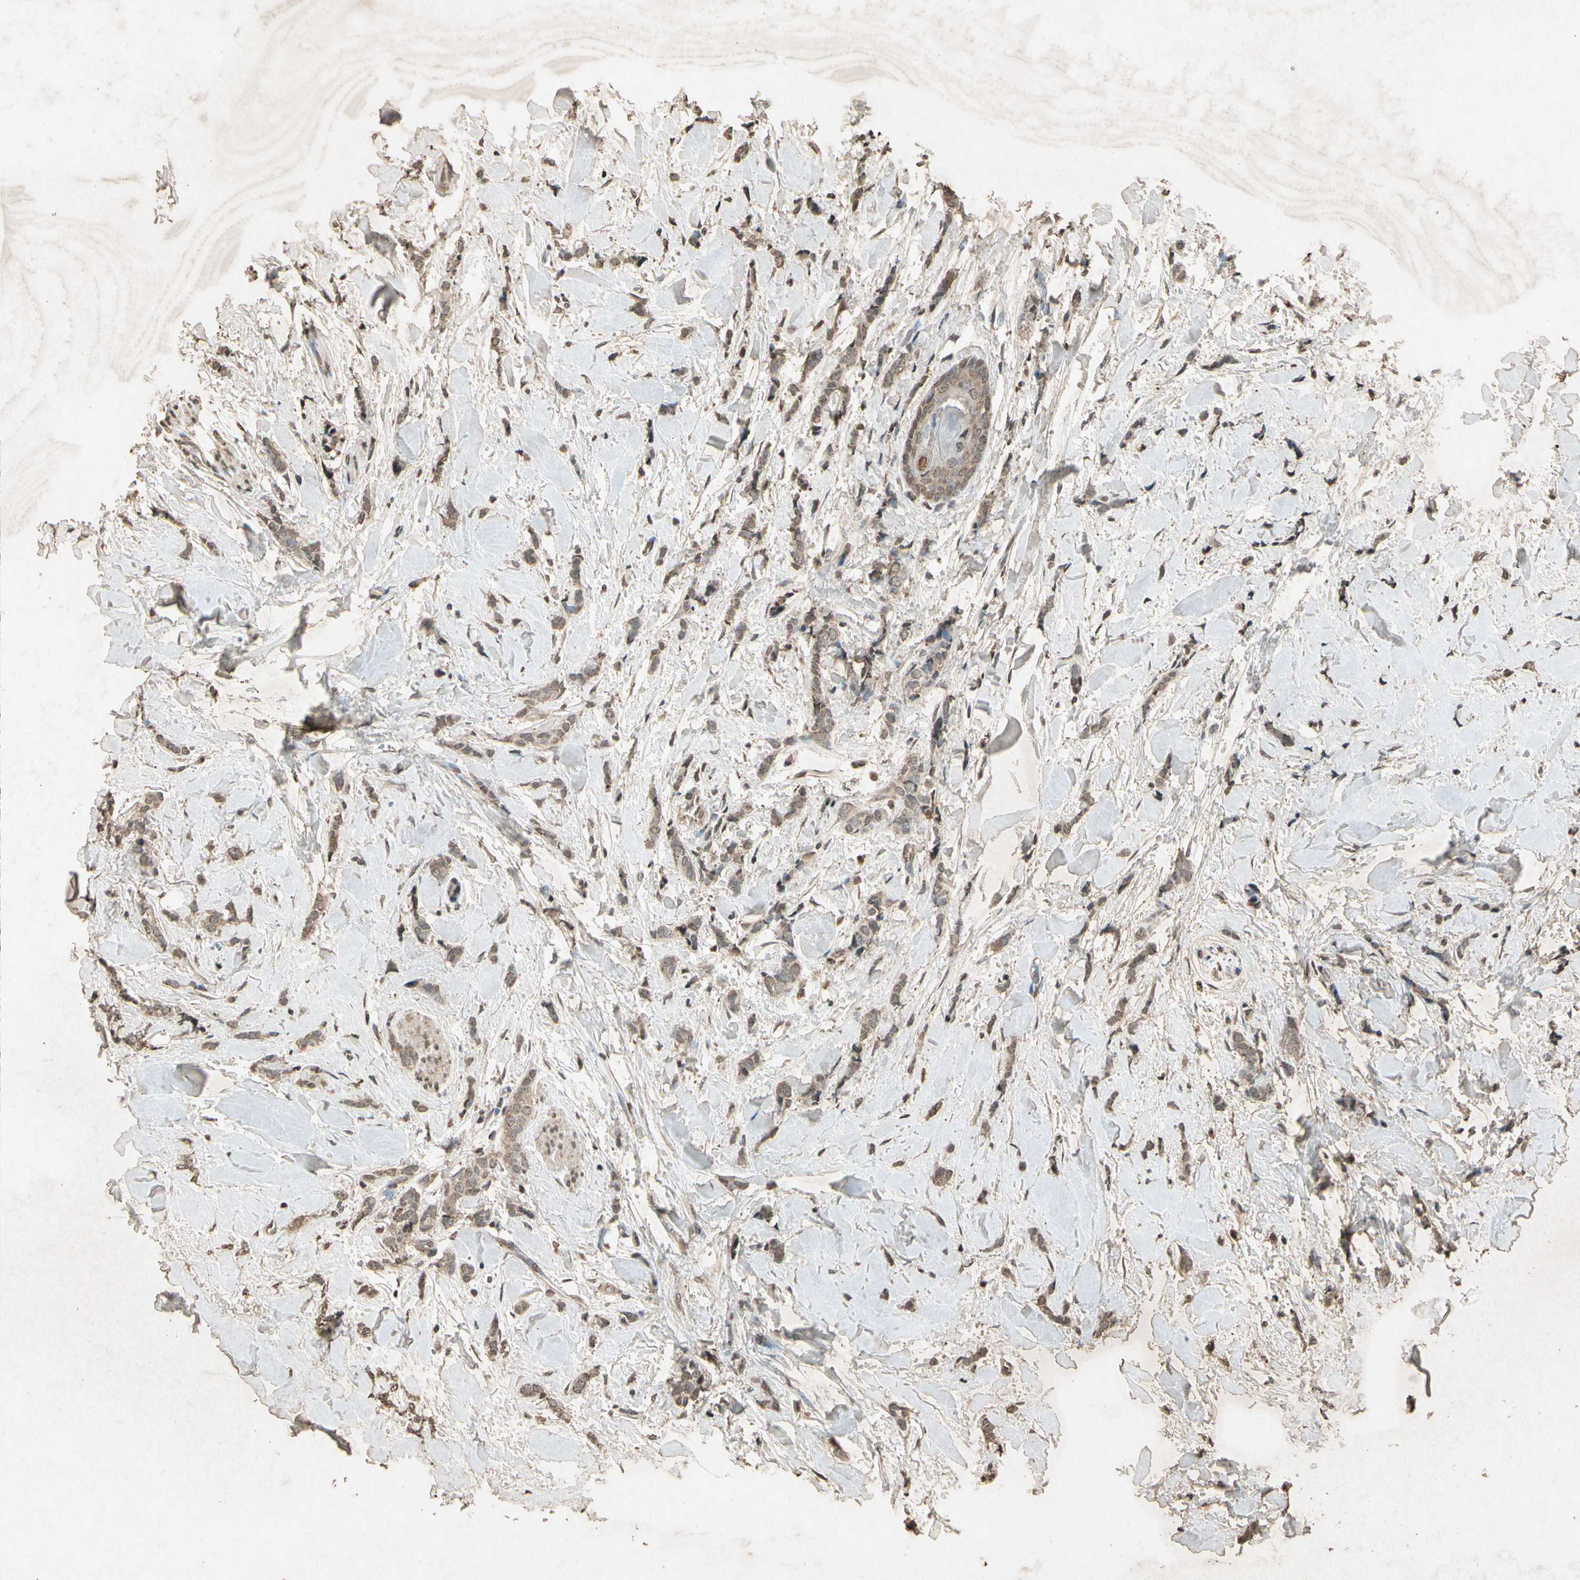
{"staining": {"intensity": "weak", "quantity": ">75%", "location": "cytoplasmic/membranous,nuclear"}, "tissue": "breast cancer", "cell_type": "Tumor cells", "image_type": "cancer", "snomed": [{"axis": "morphology", "description": "Lobular carcinoma"}, {"axis": "topography", "description": "Skin"}, {"axis": "topography", "description": "Breast"}], "caption": "Protein staining of breast cancer (lobular carcinoma) tissue displays weak cytoplasmic/membranous and nuclear staining in about >75% of tumor cells. (IHC, brightfield microscopy, high magnification).", "gene": "GC", "patient": {"sex": "female", "age": 46}}